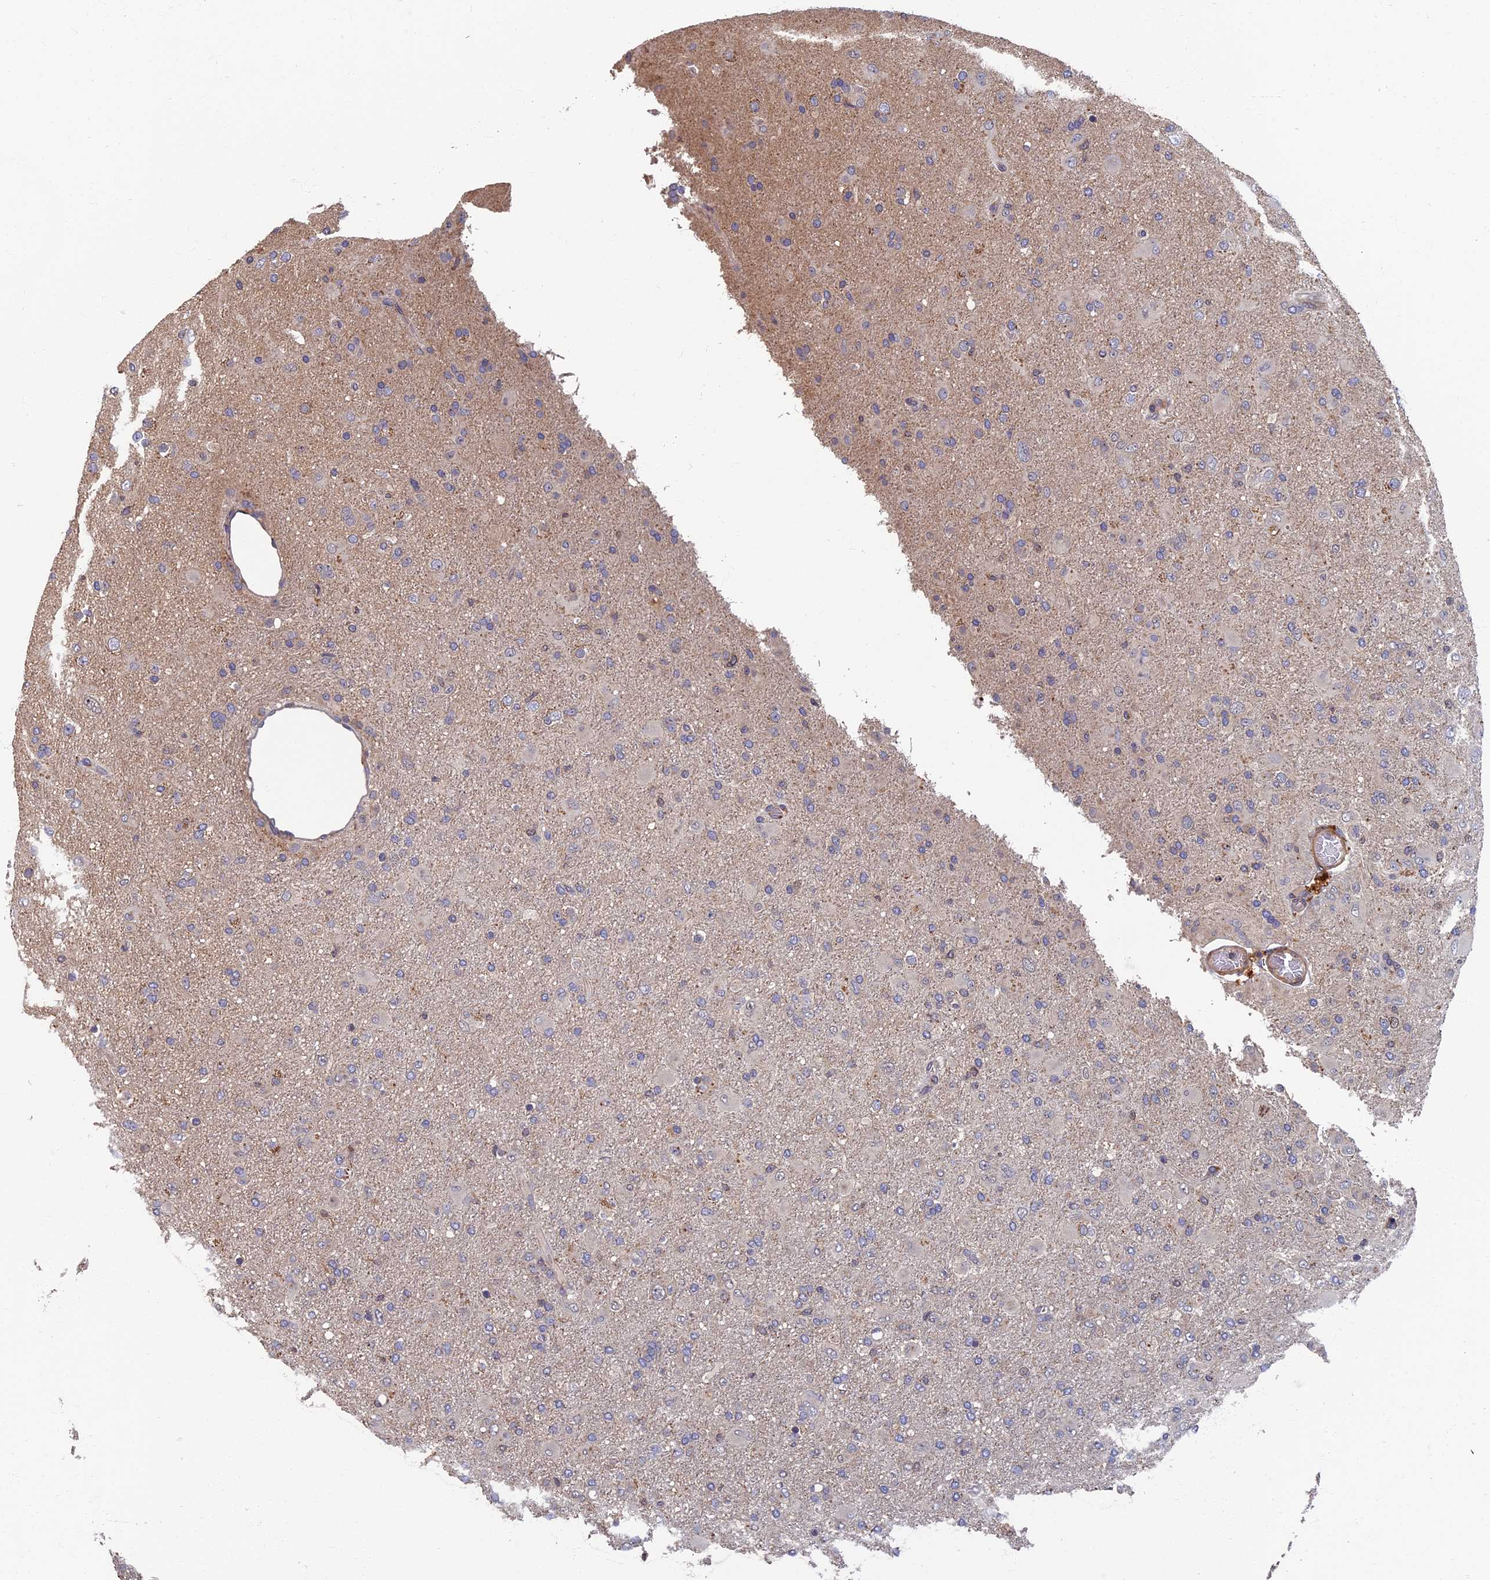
{"staining": {"intensity": "negative", "quantity": "none", "location": "none"}, "tissue": "glioma", "cell_type": "Tumor cells", "image_type": "cancer", "snomed": [{"axis": "morphology", "description": "Glioma, malignant, Low grade"}, {"axis": "topography", "description": "Brain"}], "caption": "Histopathology image shows no significant protein positivity in tumor cells of malignant glioma (low-grade).", "gene": "TNK2", "patient": {"sex": "male", "age": 65}}